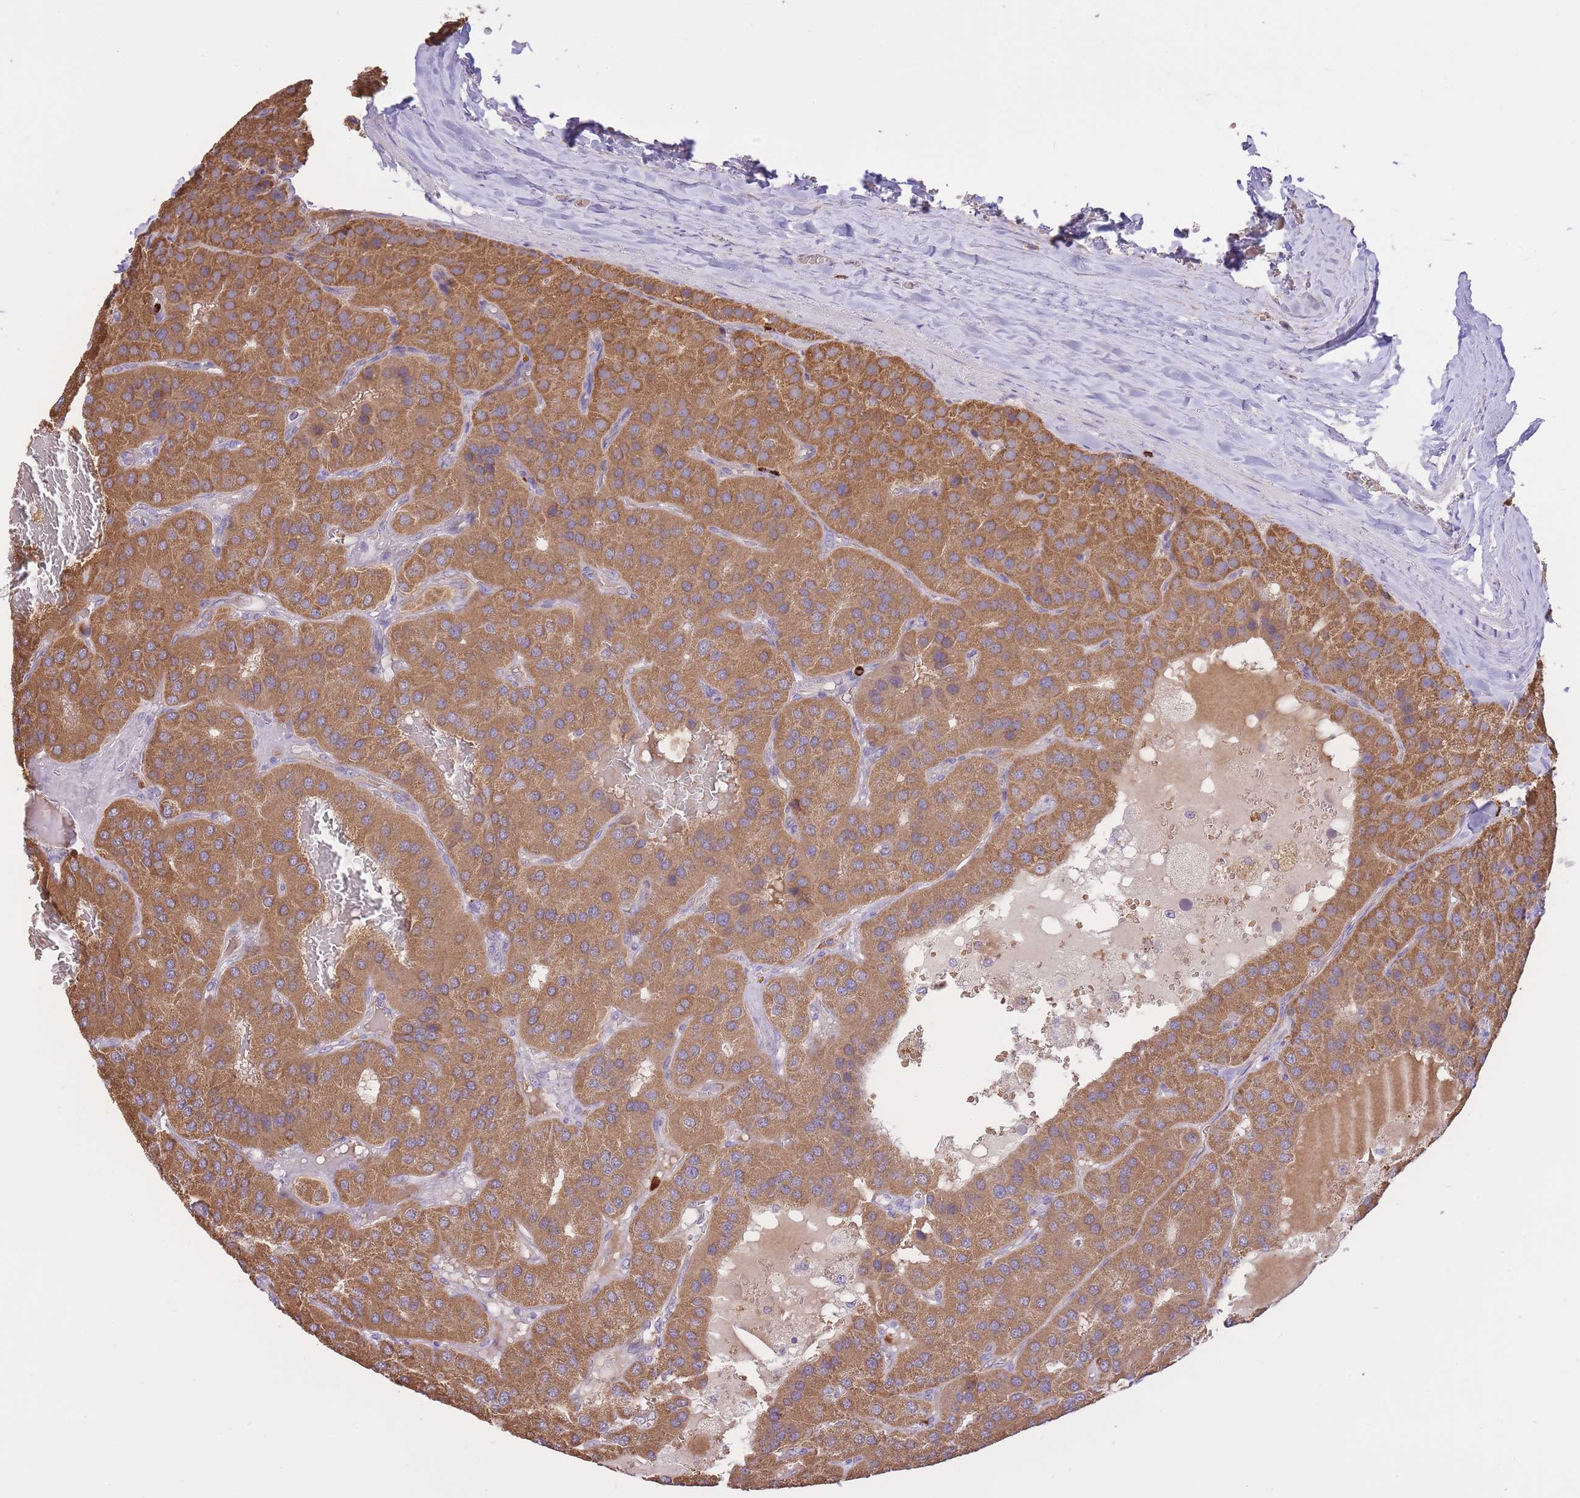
{"staining": {"intensity": "moderate", "quantity": ">75%", "location": "cytoplasmic/membranous"}, "tissue": "parathyroid gland", "cell_type": "Glandular cells", "image_type": "normal", "snomed": [{"axis": "morphology", "description": "Normal tissue, NOS"}, {"axis": "morphology", "description": "Adenoma, NOS"}, {"axis": "topography", "description": "Parathyroid gland"}], "caption": "An immunohistochemistry (IHC) micrograph of unremarkable tissue is shown. Protein staining in brown highlights moderate cytoplasmic/membranous positivity in parathyroid gland within glandular cells. The staining was performed using DAB (3,3'-diaminobenzidine), with brown indicating positive protein expression. Nuclei are stained blue with hematoxylin.", "gene": "PREP", "patient": {"sex": "female", "age": 86}}